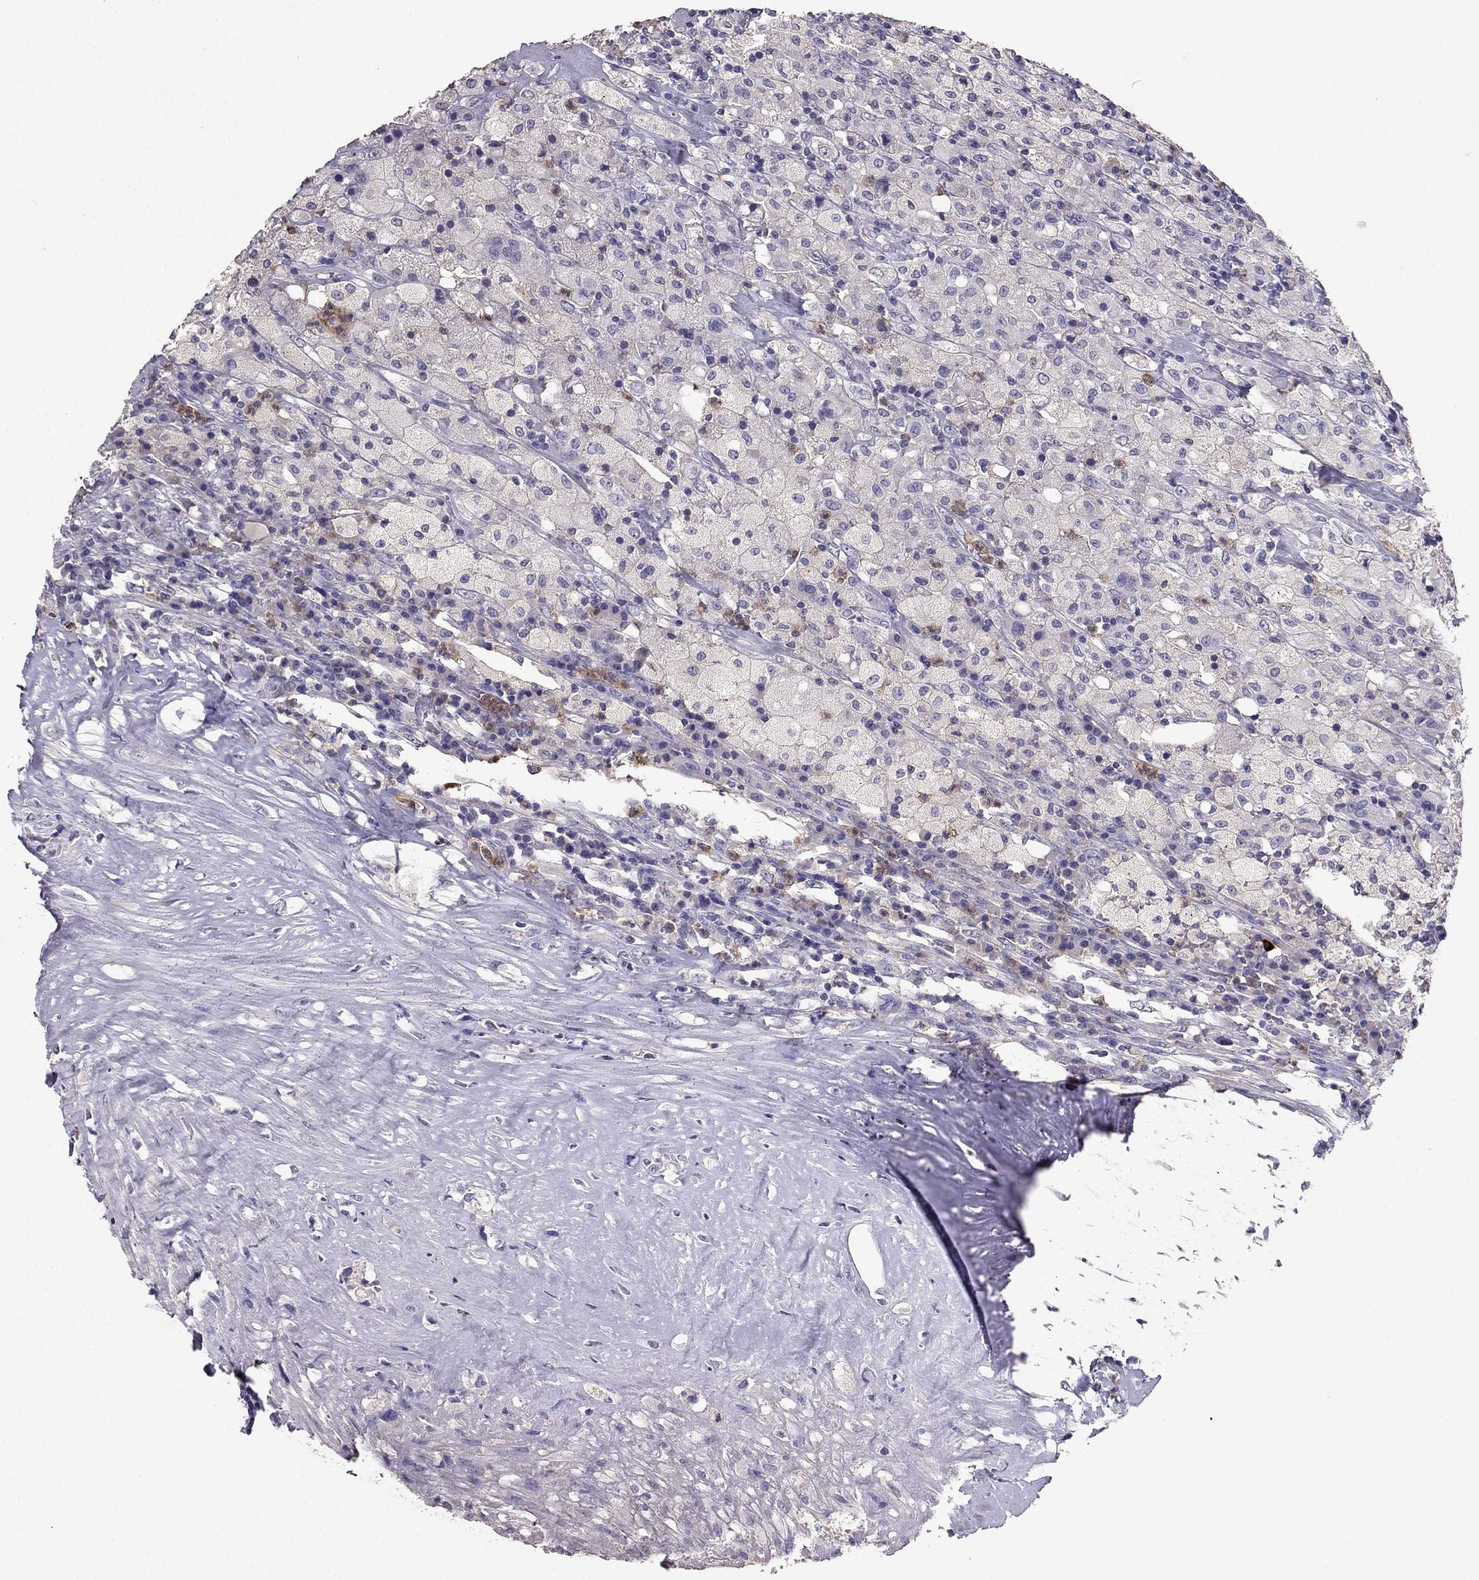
{"staining": {"intensity": "negative", "quantity": "none", "location": "none"}, "tissue": "testis cancer", "cell_type": "Tumor cells", "image_type": "cancer", "snomed": [{"axis": "morphology", "description": "Necrosis, NOS"}, {"axis": "morphology", "description": "Carcinoma, Embryonal, NOS"}, {"axis": "topography", "description": "Testis"}], "caption": "The IHC image has no significant expression in tumor cells of testis embryonal carcinoma tissue. Nuclei are stained in blue.", "gene": "RFLNB", "patient": {"sex": "male", "age": 19}}